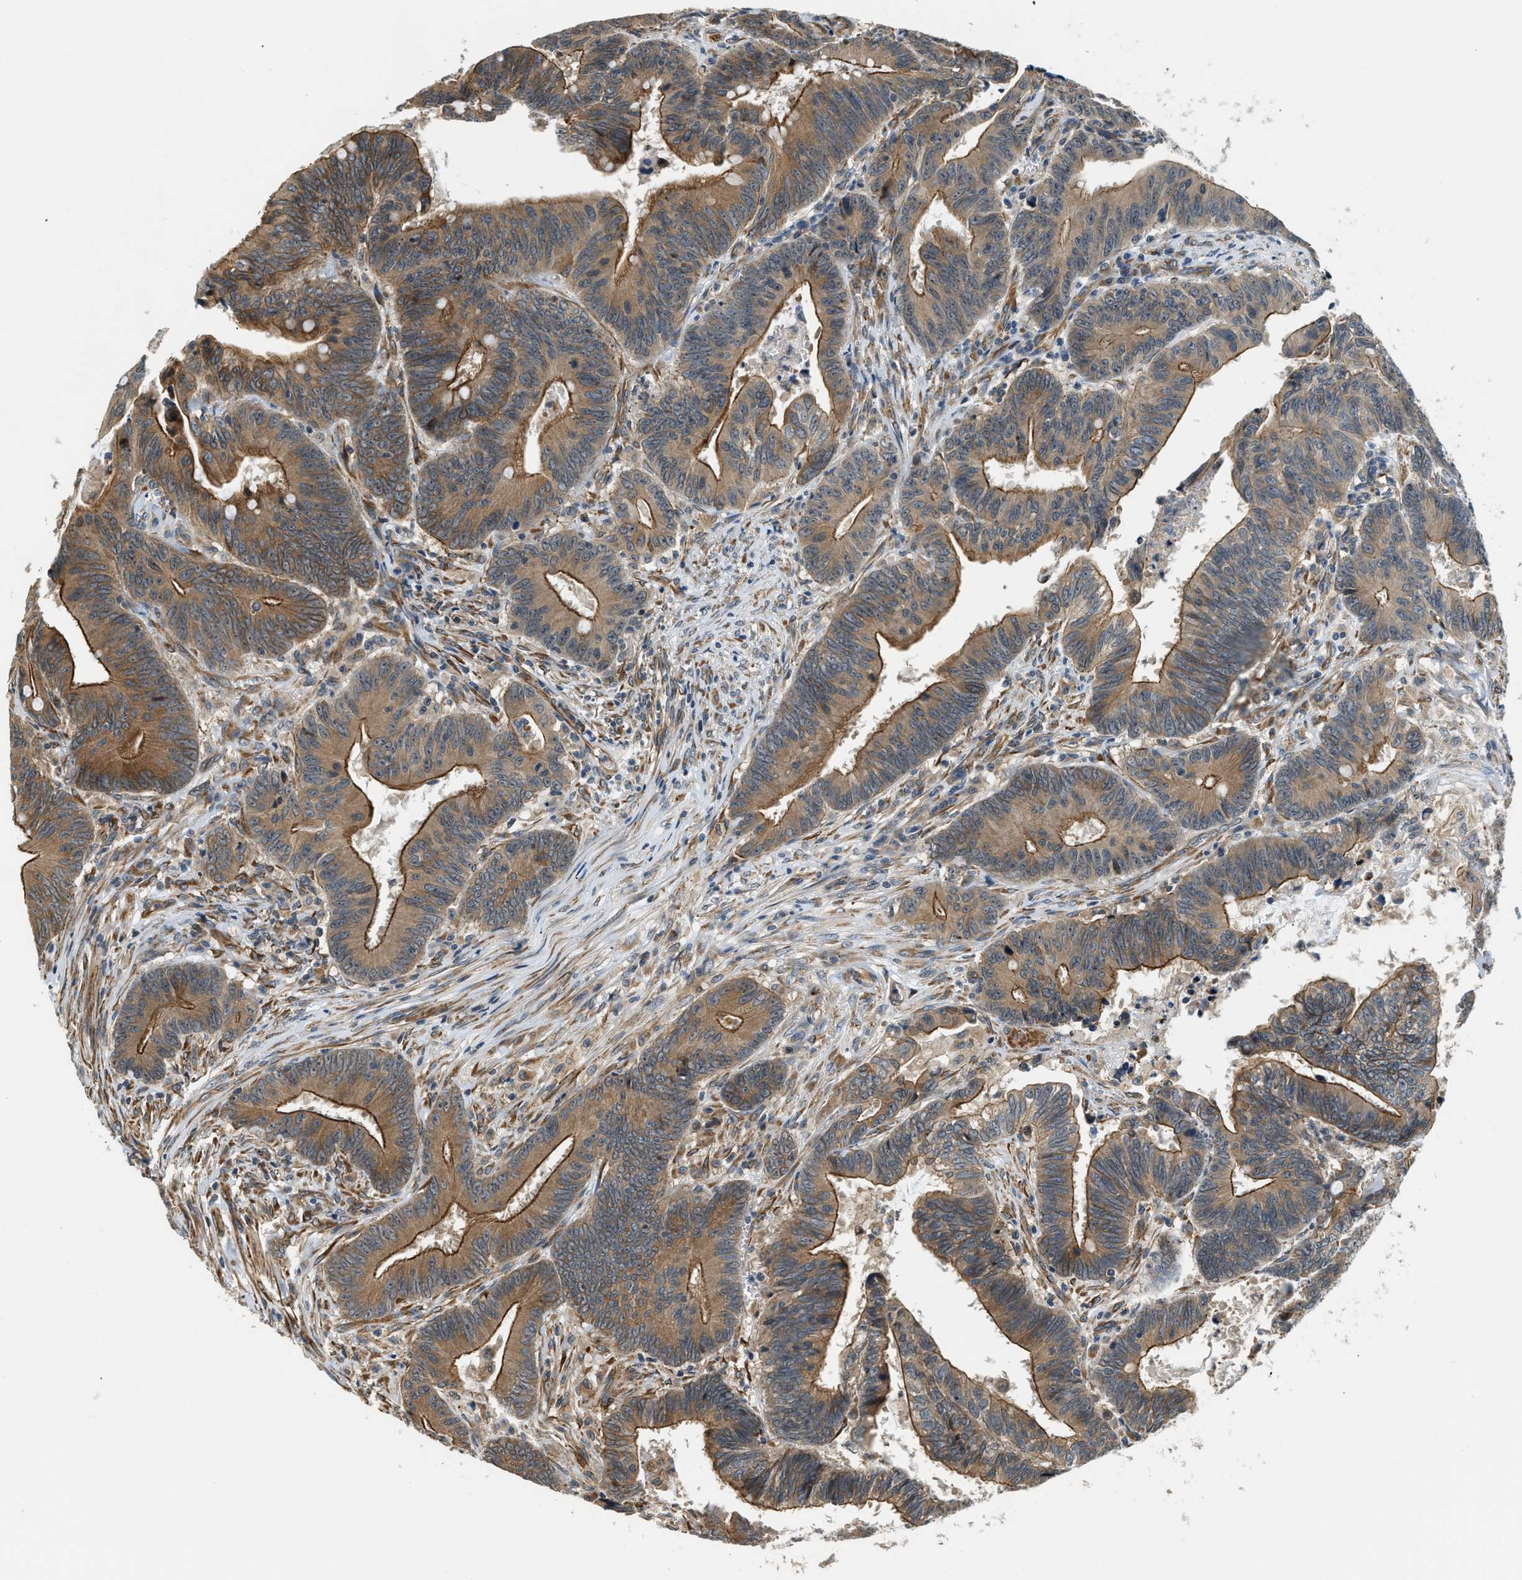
{"staining": {"intensity": "moderate", "quantity": ">75%", "location": "cytoplasmic/membranous"}, "tissue": "colorectal cancer", "cell_type": "Tumor cells", "image_type": "cancer", "snomed": [{"axis": "morphology", "description": "Adenocarcinoma, NOS"}, {"axis": "topography", "description": "Colon"}], "caption": "Protein staining shows moderate cytoplasmic/membranous staining in approximately >75% of tumor cells in adenocarcinoma (colorectal).", "gene": "ALOX12", "patient": {"sex": "male", "age": 45}}